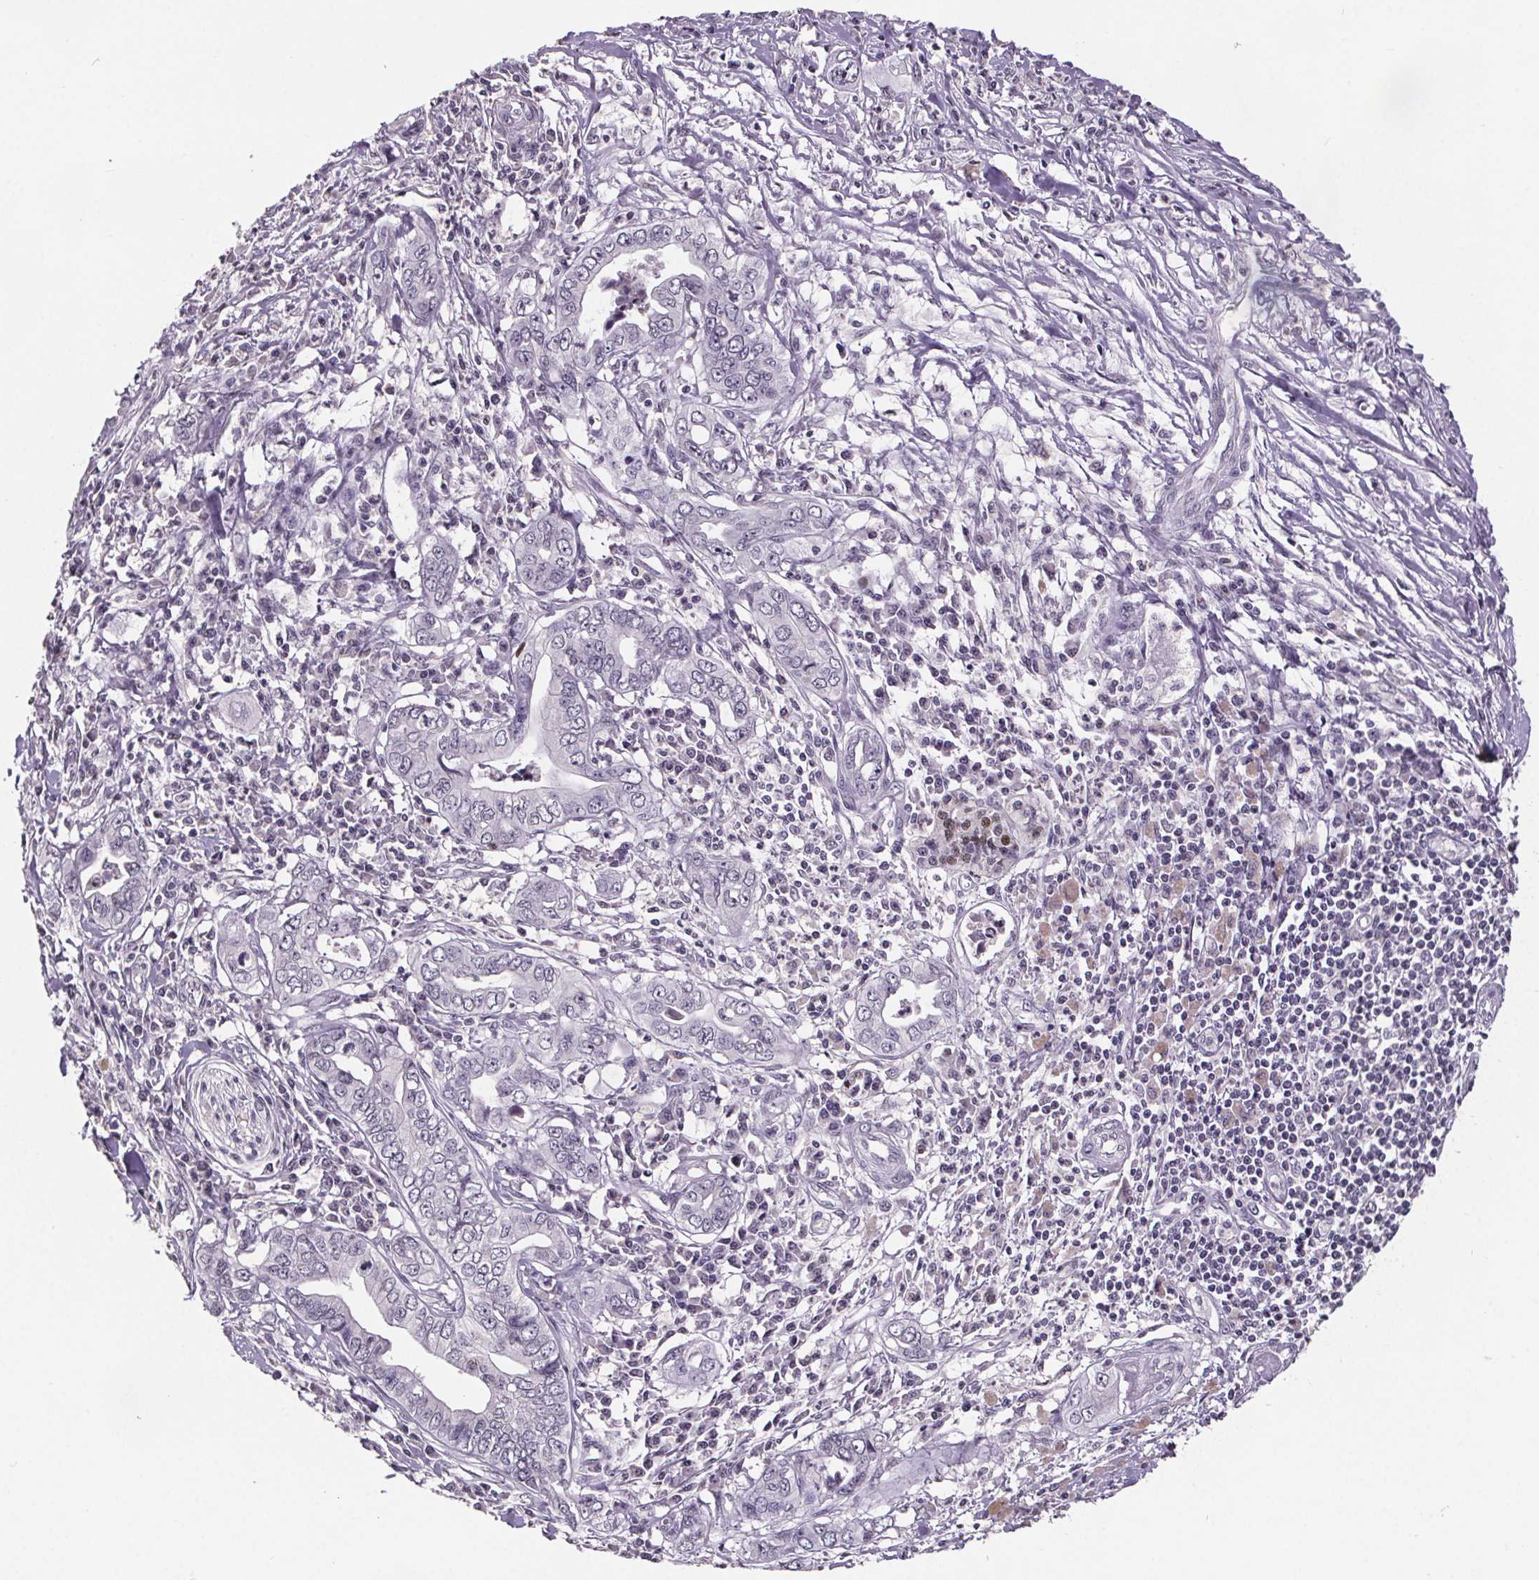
{"staining": {"intensity": "negative", "quantity": "none", "location": "none"}, "tissue": "pancreatic cancer", "cell_type": "Tumor cells", "image_type": "cancer", "snomed": [{"axis": "morphology", "description": "Adenocarcinoma, NOS"}, {"axis": "topography", "description": "Pancreas"}], "caption": "Immunohistochemical staining of human adenocarcinoma (pancreatic) shows no significant staining in tumor cells. (Immunohistochemistry (ihc), brightfield microscopy, high magnification).", "gene": "NKX6-1", "patient": {"sex": "male", "age": 68}}